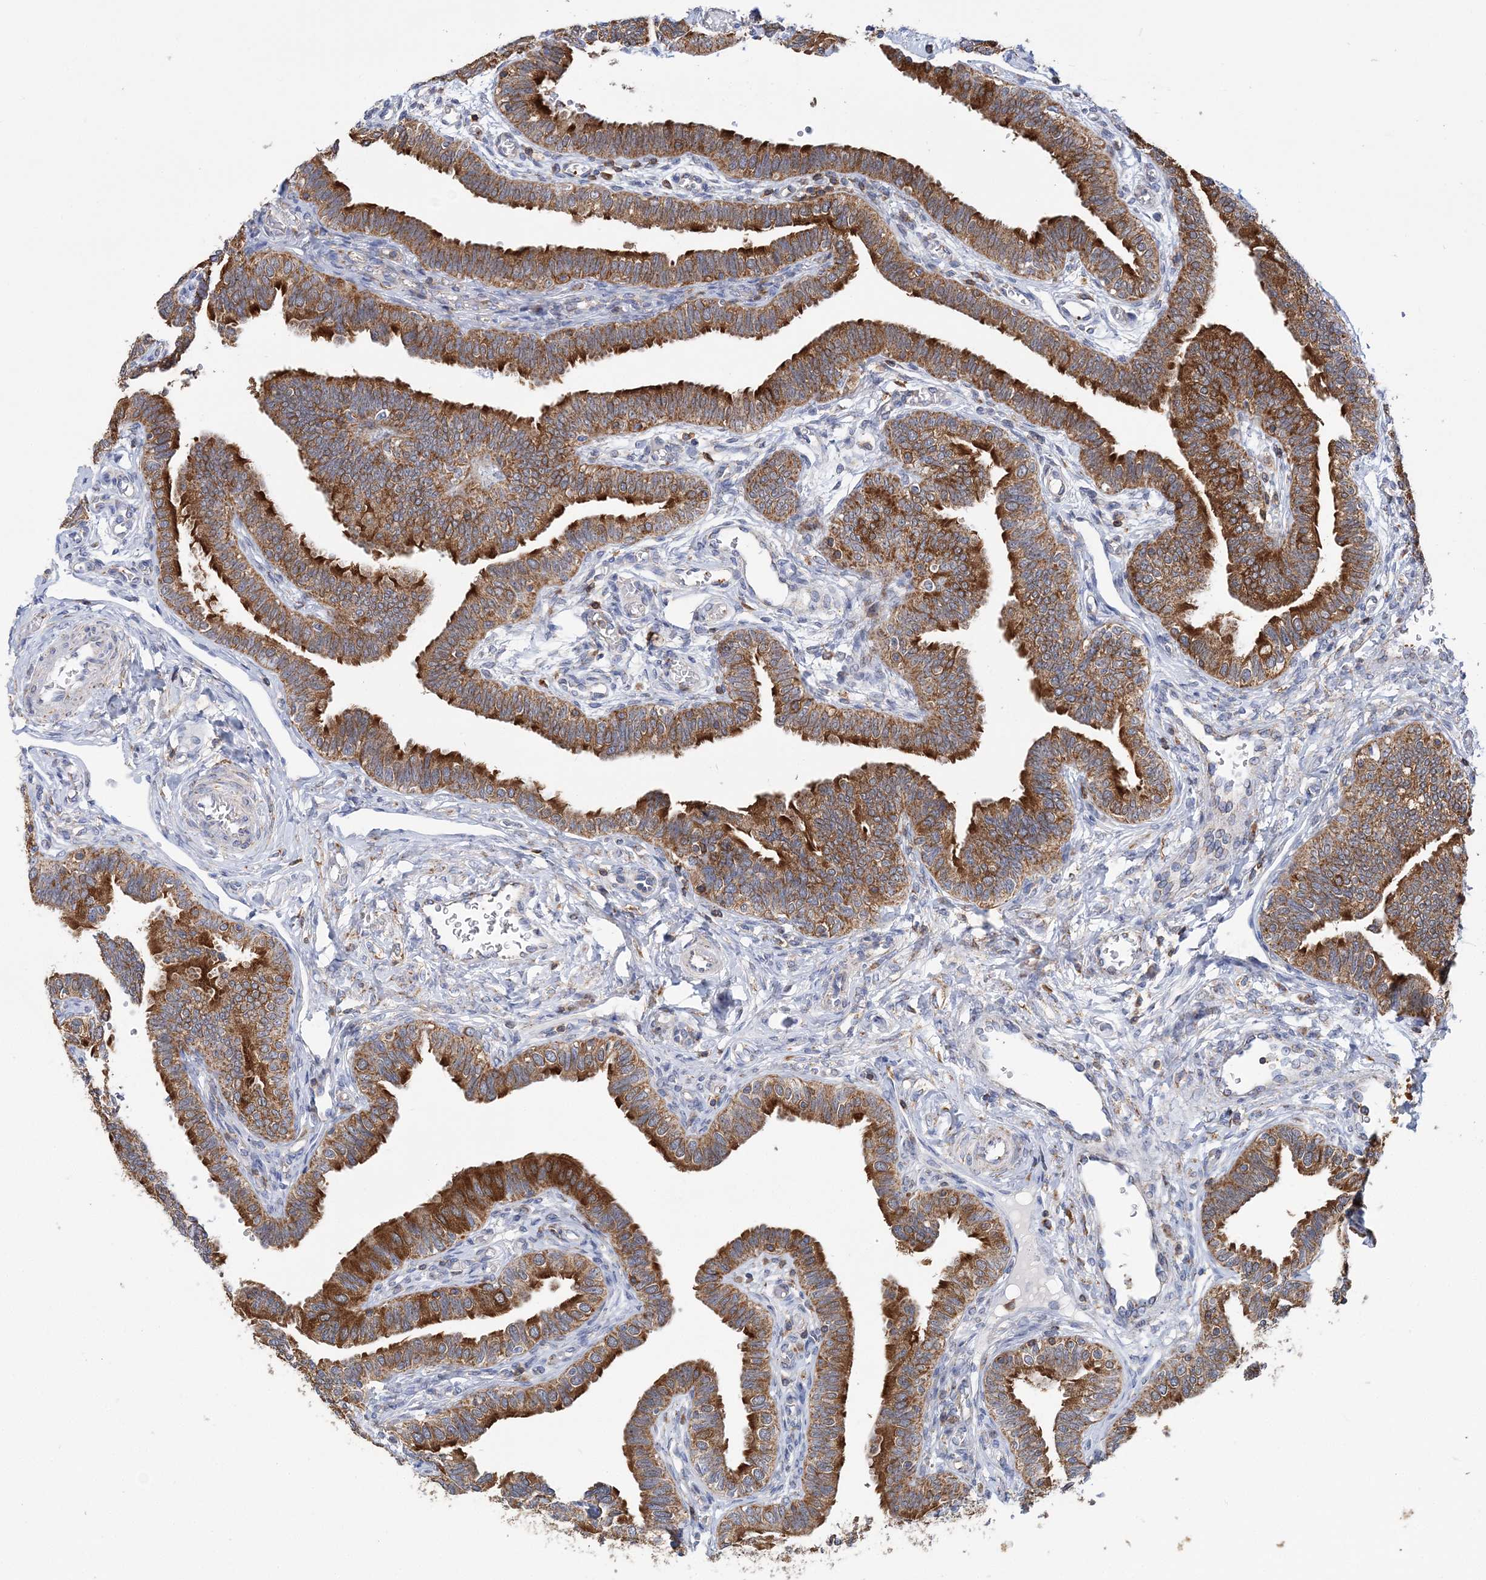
{"staining": {"intensity": "strong", "quantity": ">75%", "location": "cytoplasmic/membranous"}, "tissue": "fallopian tube", "cell_type": "Glandular cells", "image_type": "normal", "snomed": [{"axis": "morphology", "description": "Normal tissue, NOS"}, {"axis": "topography", "description": "Fallopian tube"}], "caption": "IHC (DAB (3,3'-diaminobenzidine)) staining of normal human fallopian tube reveals strong cytoplasmic/membranous protein staining in about >75% of glandular cells. (IHC, brightfield microscopy, high magnification).", "gene": "TTC32", "patient": {"sex": "female", "age": 39}}